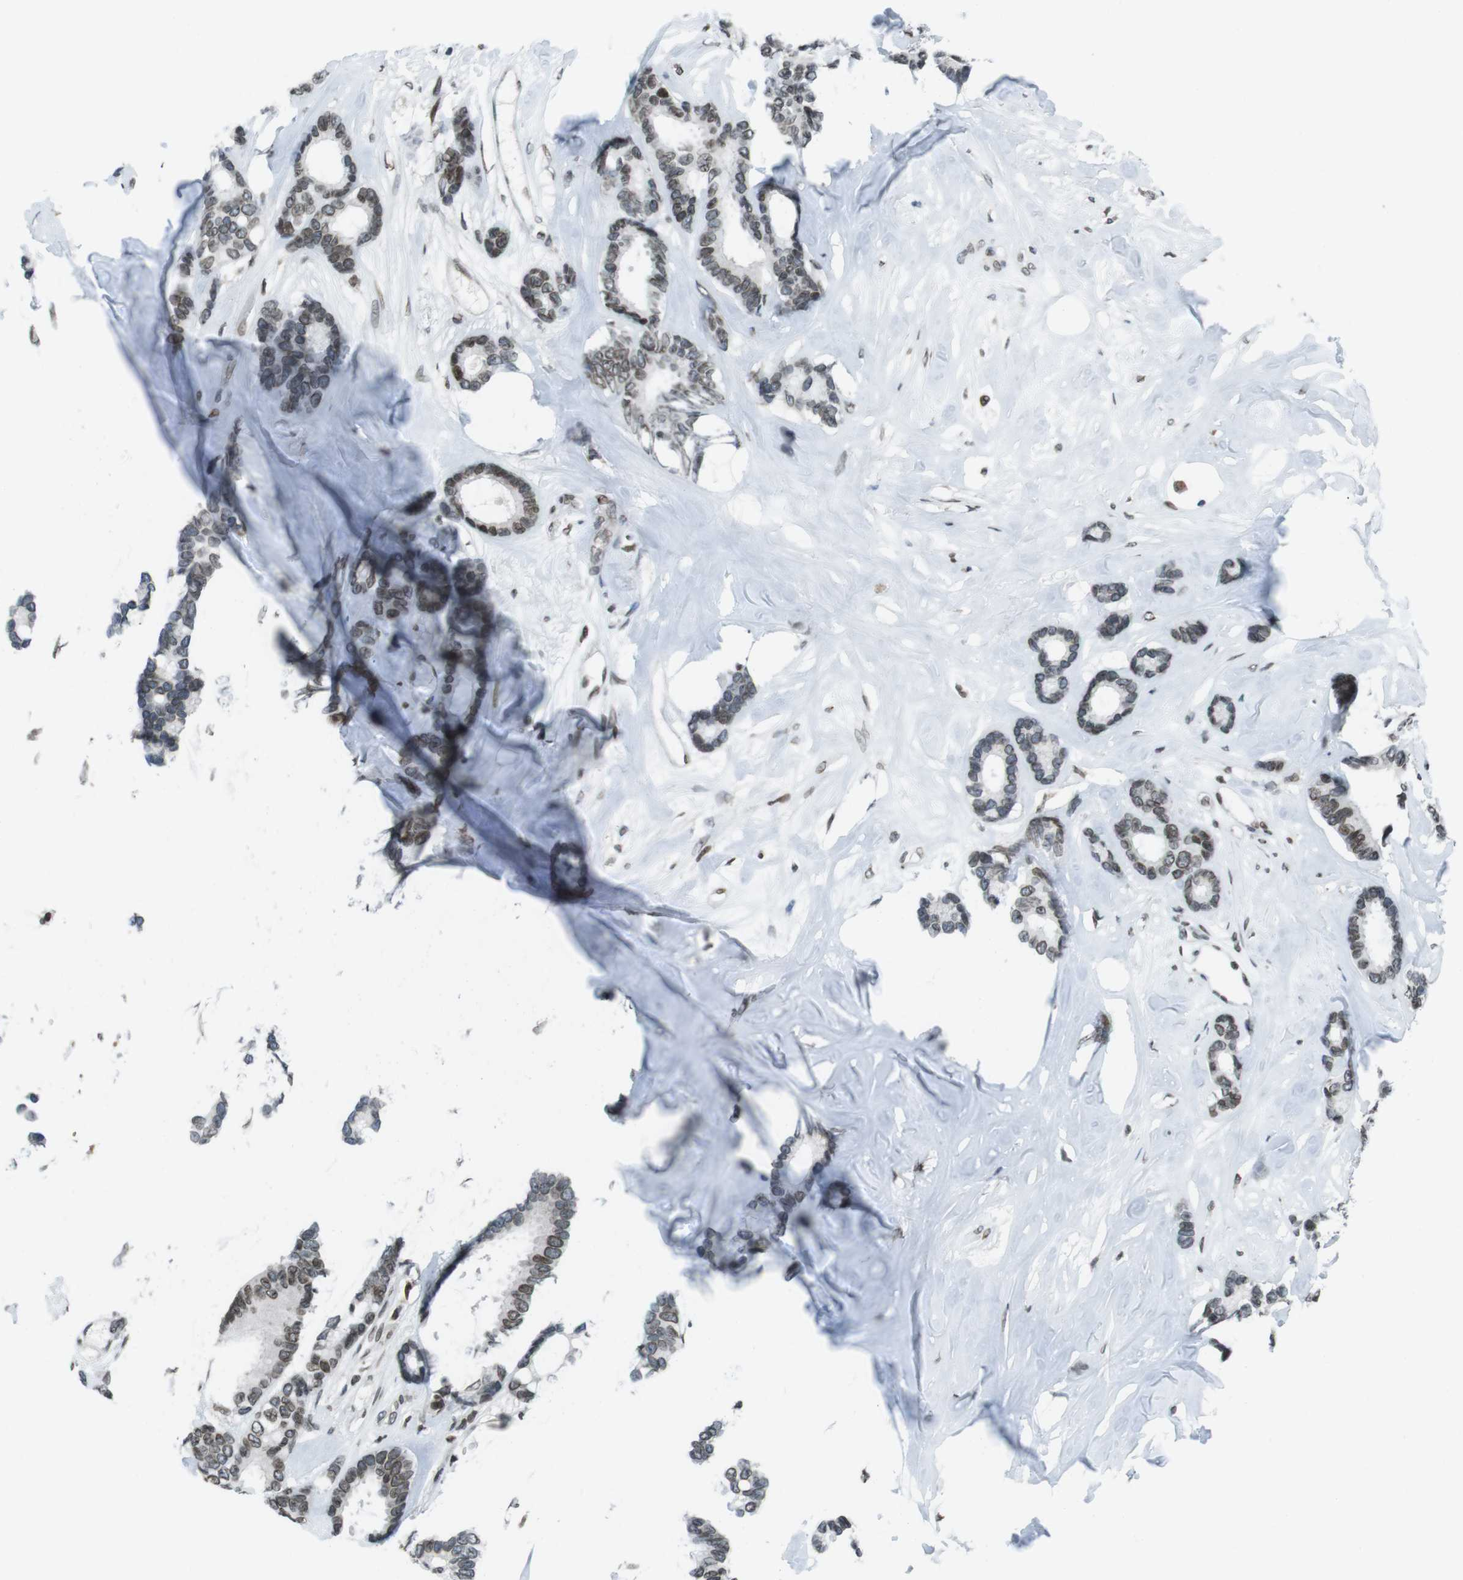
{"staining": {"intensity": "moderate", "quantity": ">75%", "location": "cytoplasmic/membranous,nuclear"}, "tissue": "breast cancer", "cell_type": "Tumor cells", "image_type": "cancer", "snomed": [{"axis": "morphology", "description": "Duct carcinoma"}, {"axis": "topography", "description": "Breast"}], "caption": "Protein staining shows moderate cytoplasmic/membranous and nuclear expression in approximately >75% of tumor cells in breast infiltrating ductal carcinoma.", "gene": "MAD1L1", "patient": {"sex": "female", "age": 87}}